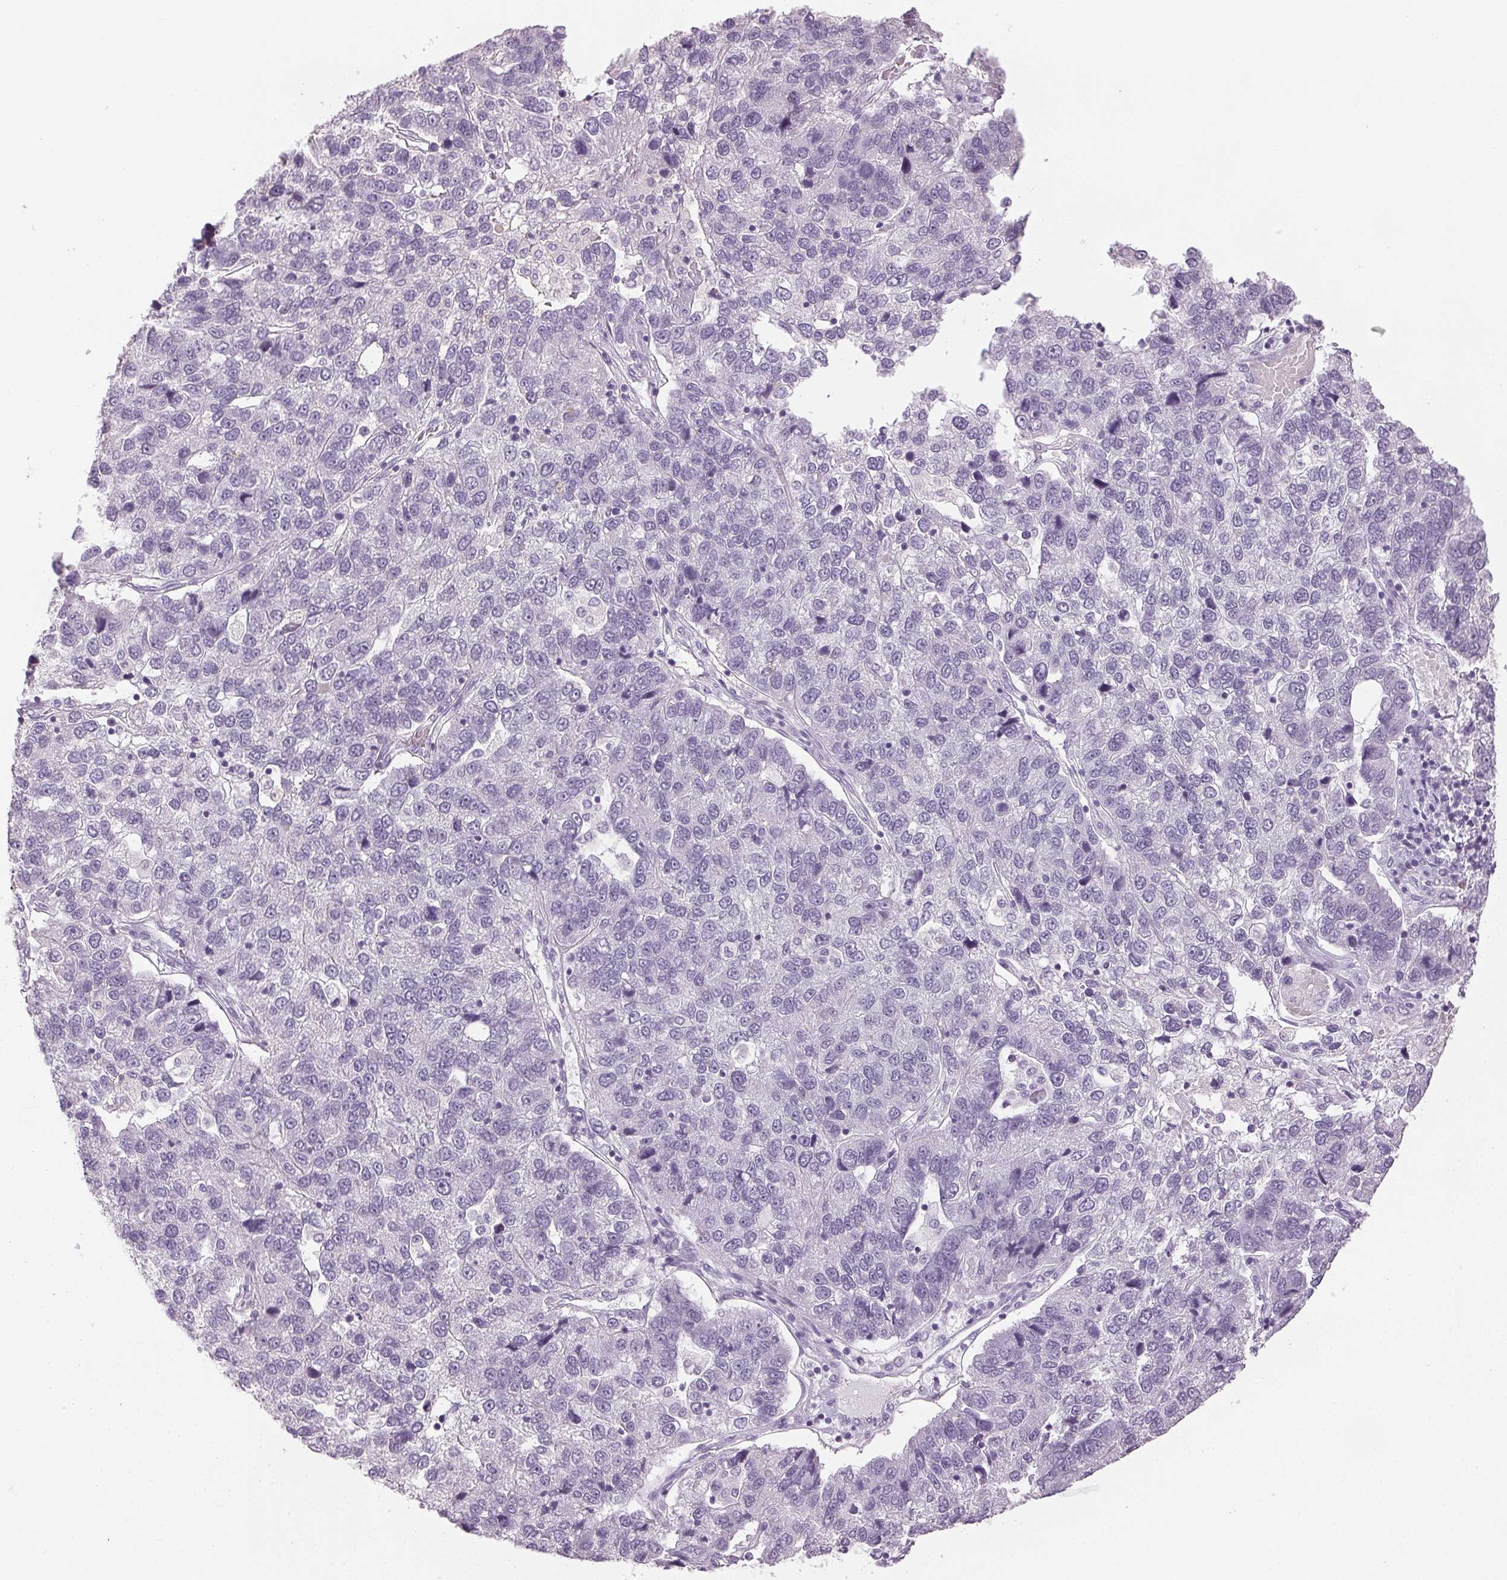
{"staining": {"intensity": "negative", "quantity": "none", "location": "none"}, "tissue": "pancreatic cancer", "cell_type": "Tumor cells", "image_type": "cancer", "snomed": [{"axis": "morphology", "description": "Adenocarcinoma, NOS"}, {"axis": "topography", "description": "Pancreas"}], "caption": "The IHC histopathology image has no significant expression in tumor cells of pancreatic cancer tissue.", "gene": "LTF", "patient": {"sex": "female", "age": 61}}